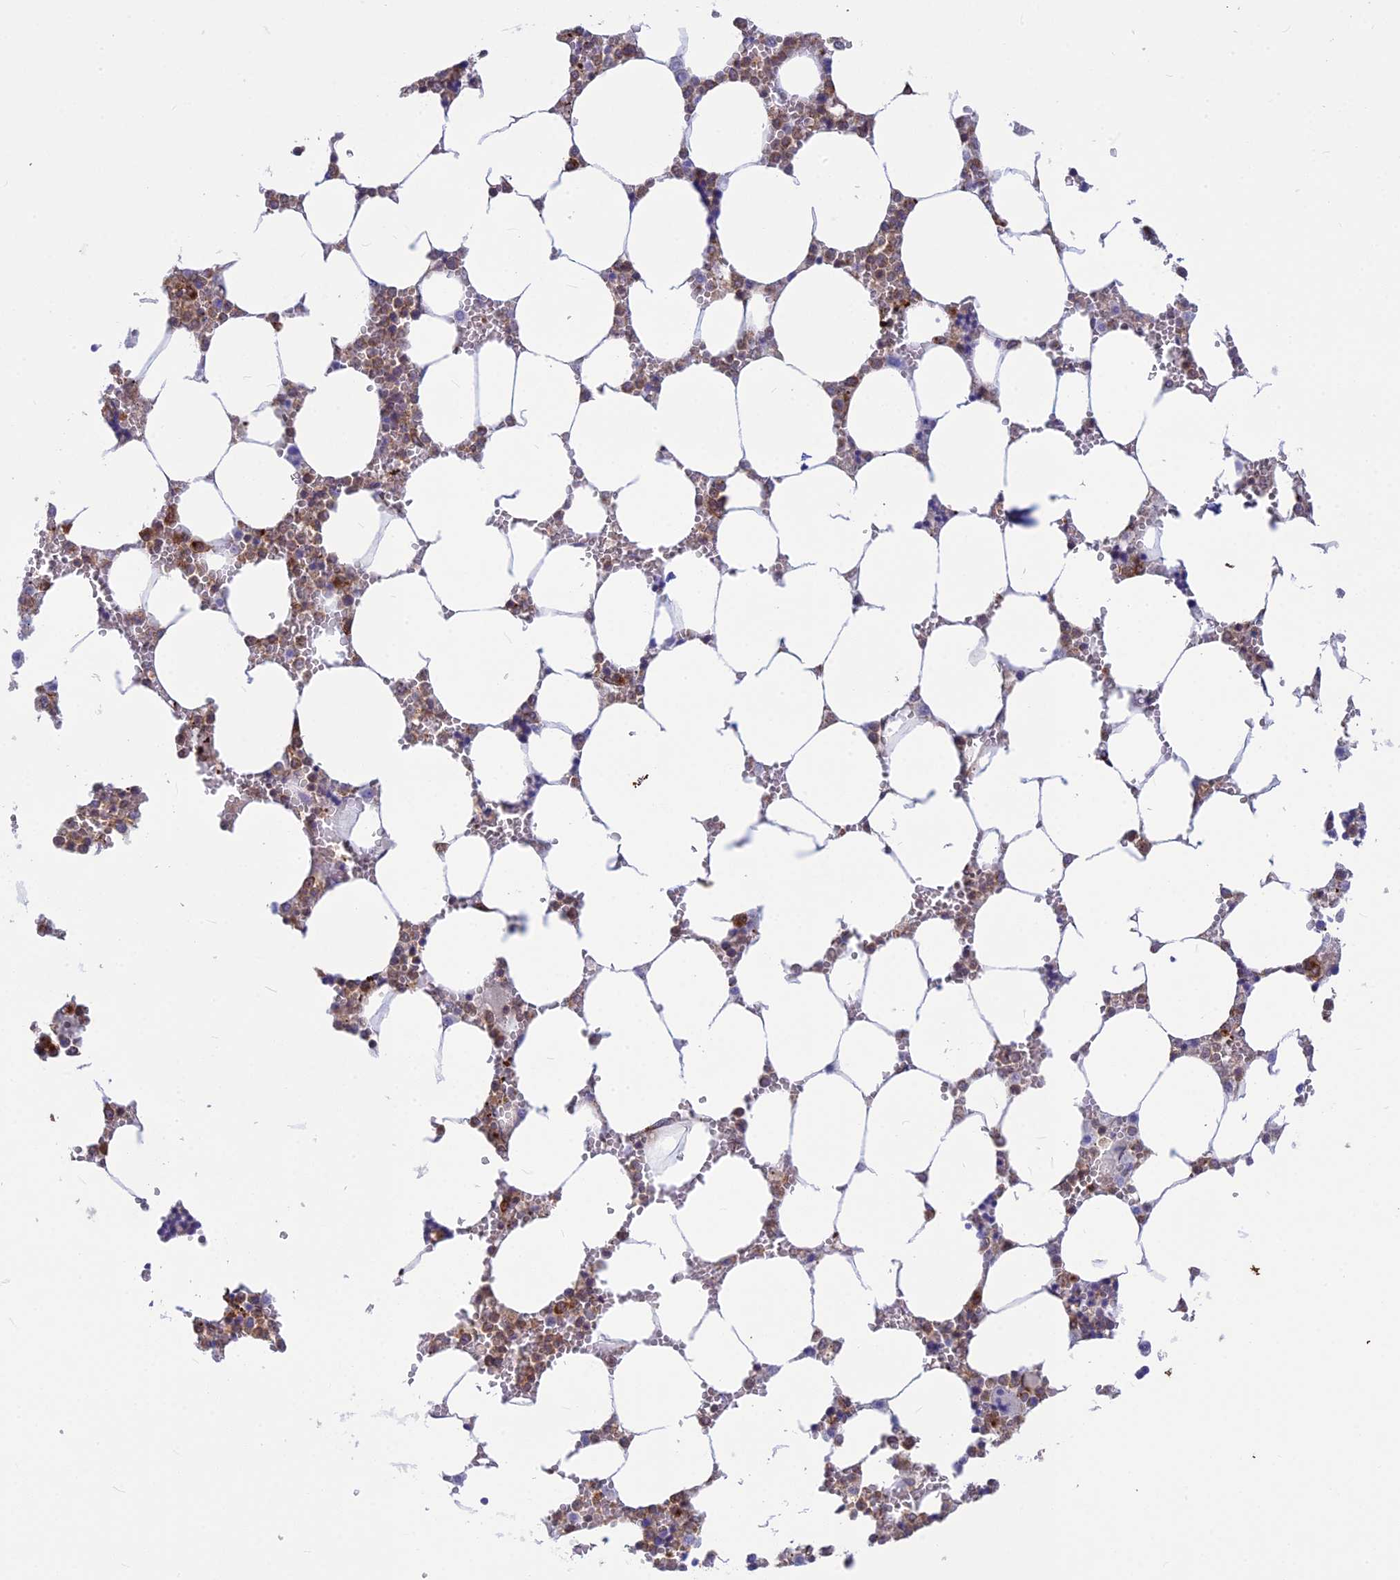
{"staining": {"intensity": "moderate", "quantity": "<25%", "location": "cytoplasmic/membranous"}, "tissue": "bone marrow", "cell_type": "Hematopoietic cells", "image_type": "normal", "snomed": [{"axis": "morphology", "description": "Normal tissue, NOS"}, {"axis": "topography", "description": "Bone marrow"}], "caption": "Moderate cytoplasmic/membranous positivity for a protein is identified in approximately <25% of hematopoietic cells of normal bone marrow using IHC.", "gene": "CLINT1", "patient": {"sex": "male", "age": 64}}